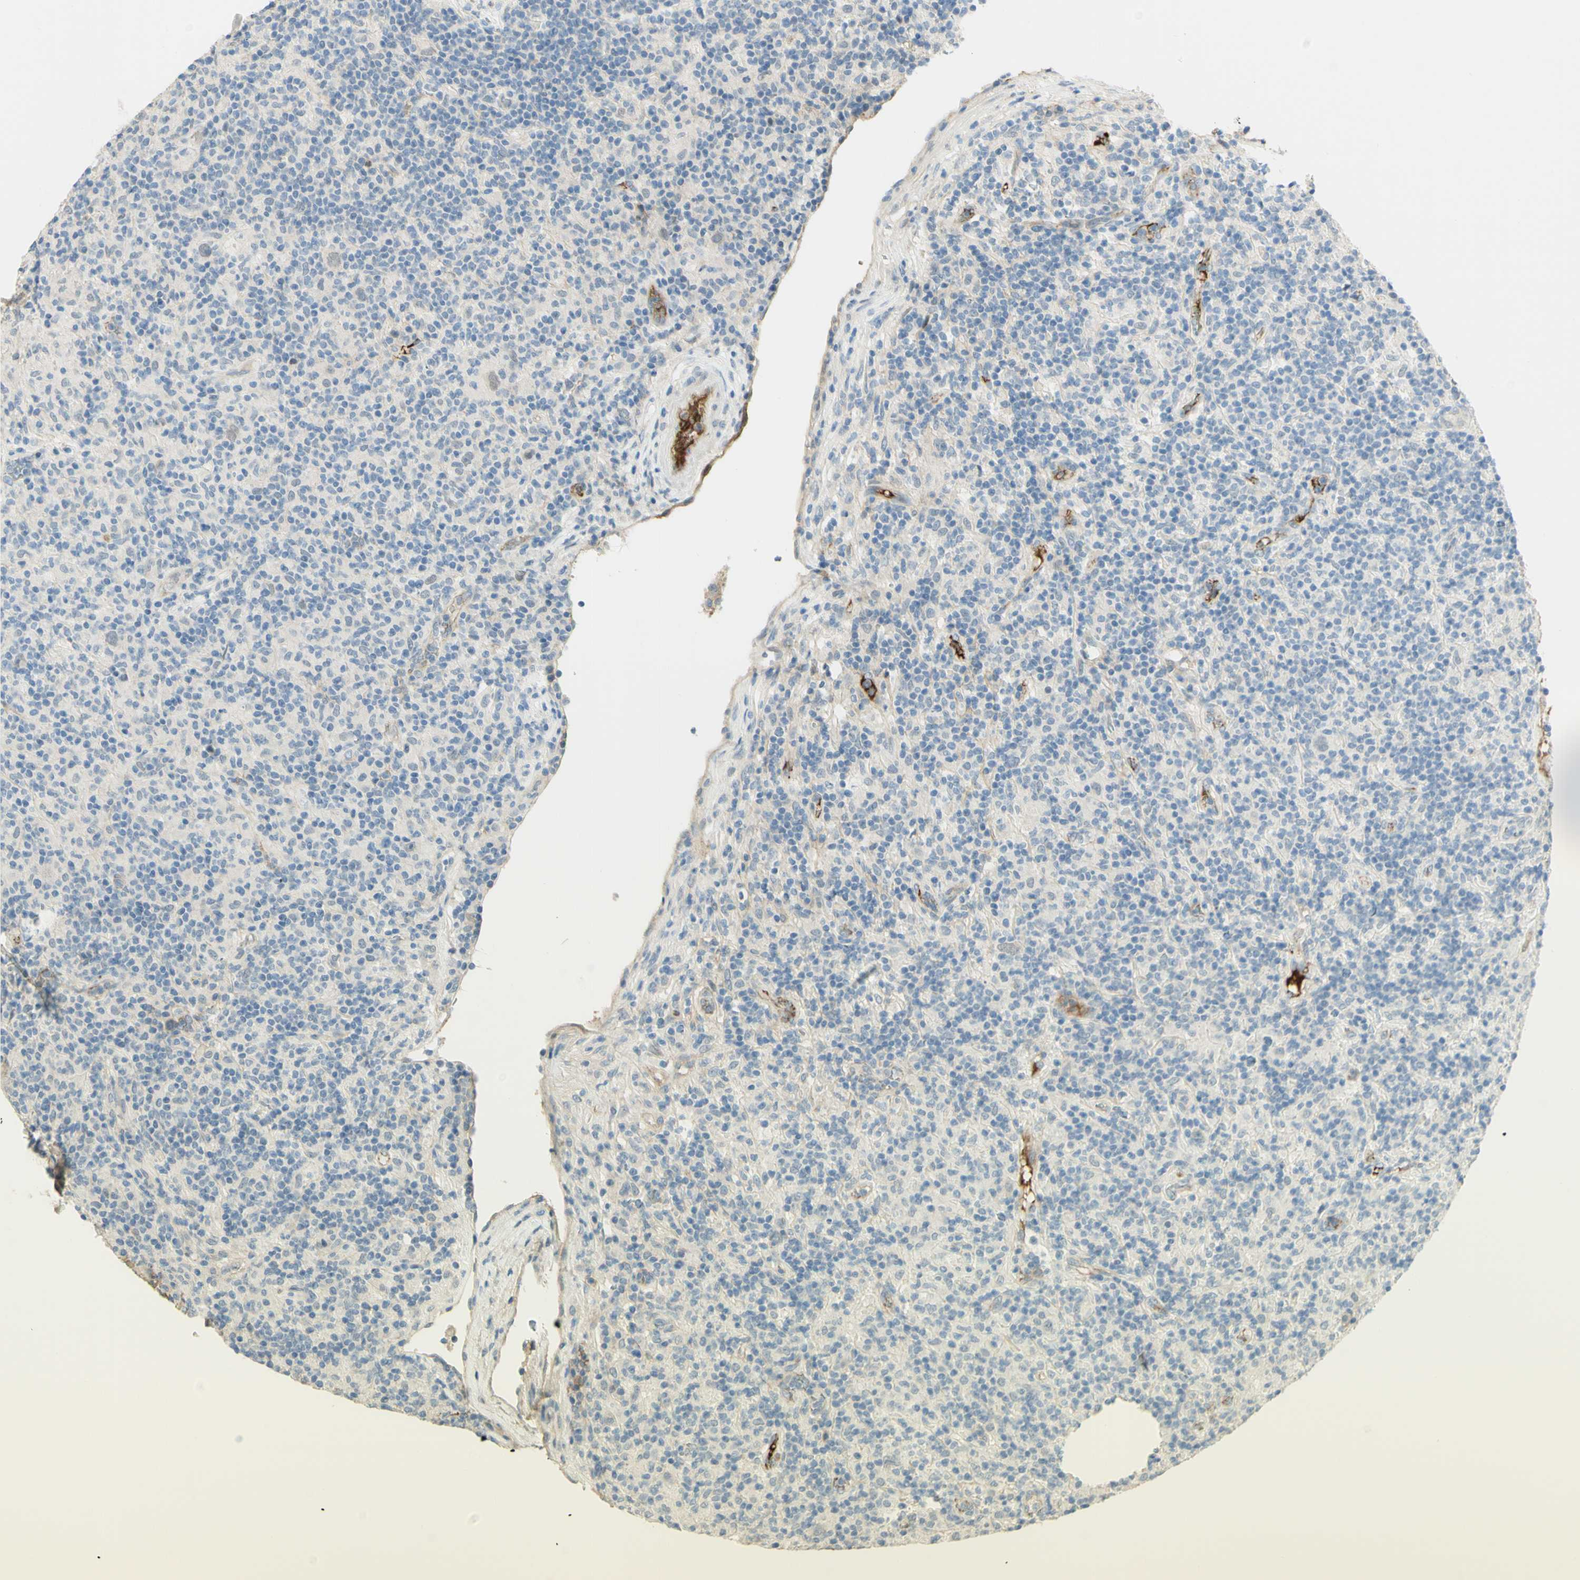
{"staining": {"intensity": "negative", "quantity": "none", "location": "none"}, "tissue": "lymphoma", "cell_type": "Tumor cells", "image_type": "cancer", "snomed": [{"axis": "morphology", "description": "Hodgkin's disease, NOS"}, {"axis": "topography", "description": "Lymph node"}], "caption": "Hodgkin's disease was stained to show a protein in brown. There is no significant positivity in tumor cells.", "gene": "ANGPT2", "patient": {"sex": "male", "age": 70}}